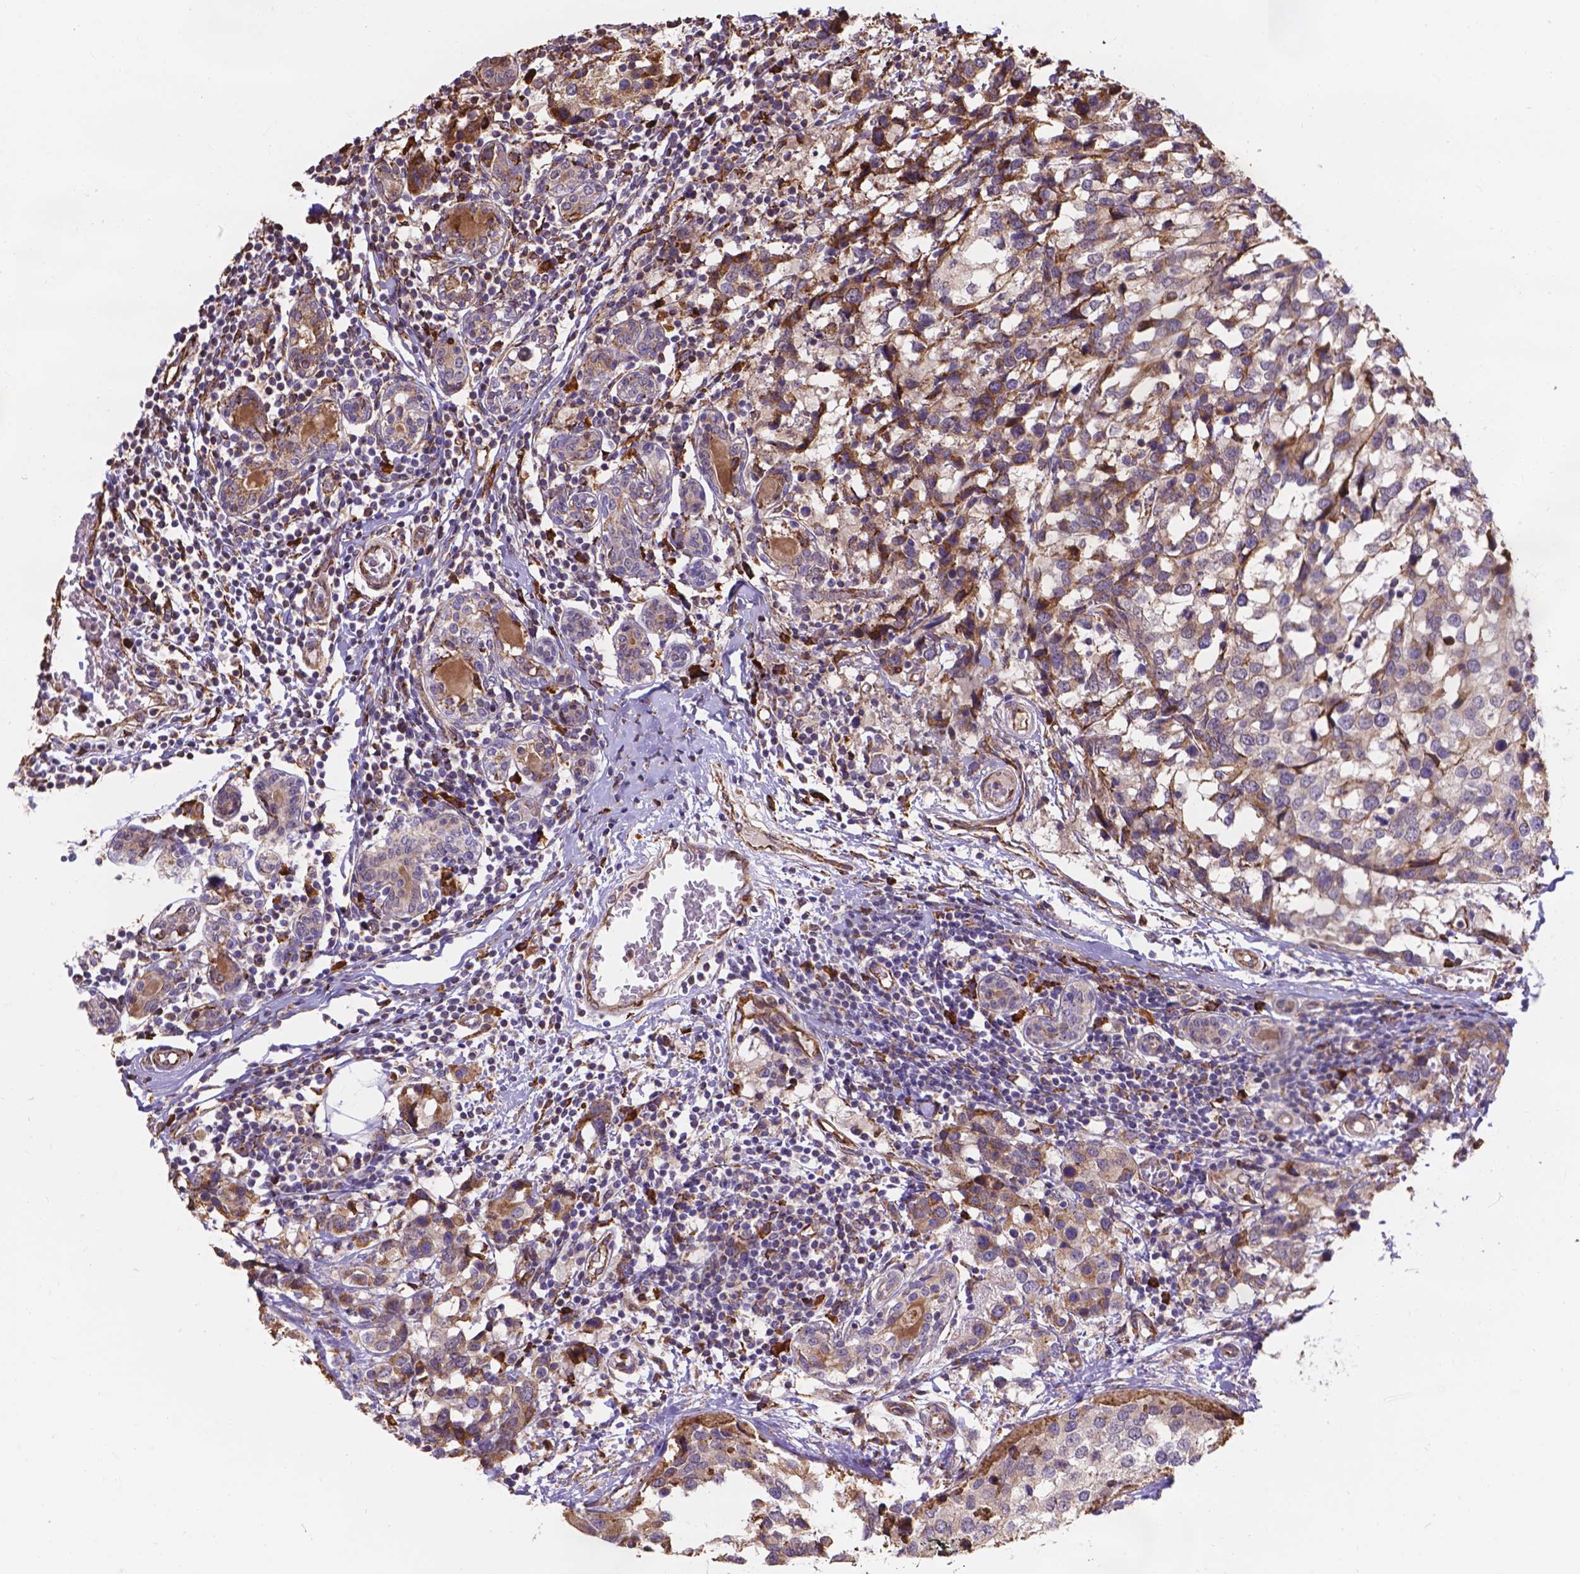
{"staining": {"intensity": "moderate", "quantity": "<25%", "location": "cytoplasmic/membranous"}, "tissue": "breast cancer", "cell_type": "Tumor cells", "image_type": "cancer", "snomed": [{"axis": "morphology", "description": "Lobular carcinoma"}, {"axis": "topography", "description": "Breast"}], "caption": "High-magnification brightfield microscopy of breast lobular carcinoma stained with DAB (3,3'-diaminobenzidine) (brown) and counterstained with hematoxylin (blue). tumor cells exhibit moderate cytoplasmic/membranous expression is identified in approximately<25% of cells.", "gene": "IPO11", "patient": {"sex": "female", "age": 59}}